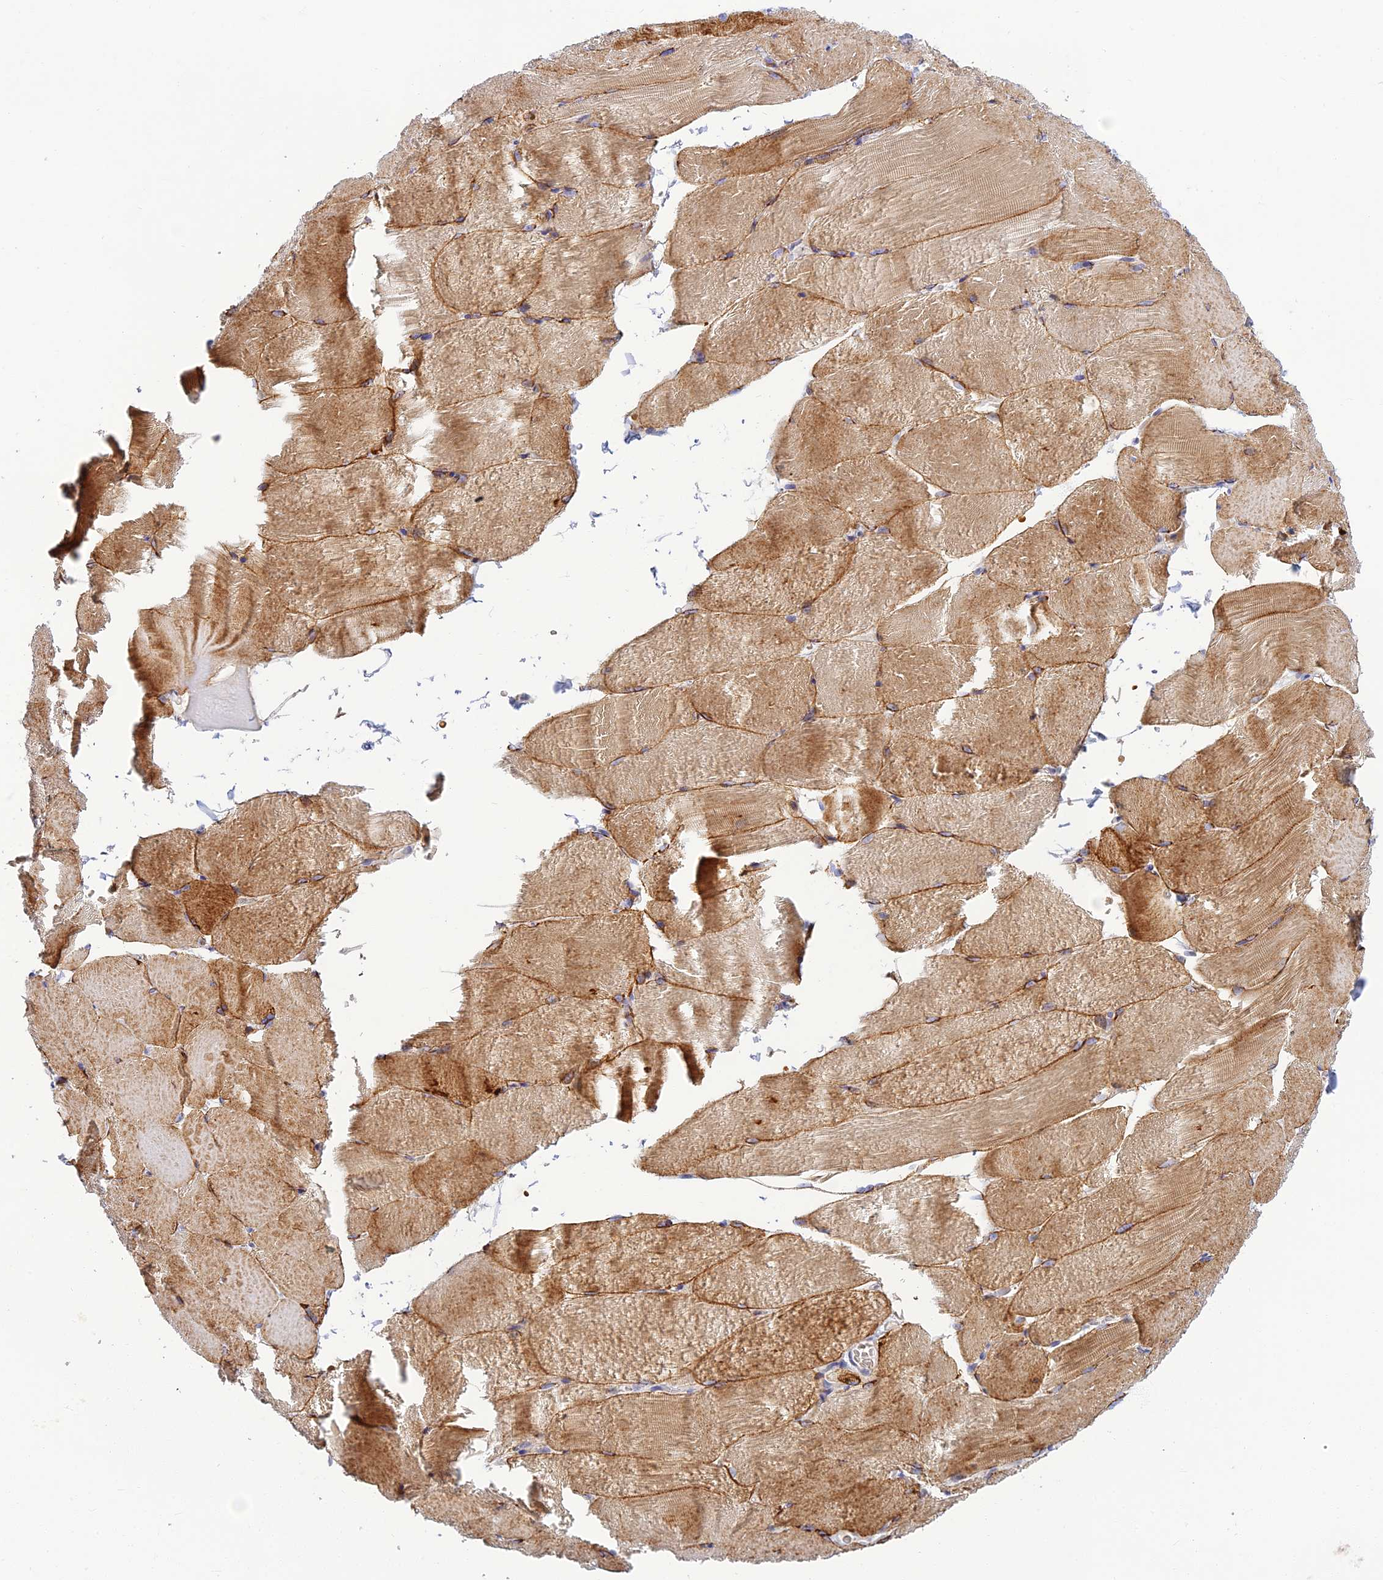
{"staining": {"intensity": "moderate", "quantity": ">75%", "location": "cytoplasmic/membranous"}, "tissue": "skeletal muscle", "cell_type": "Myocytes", "image_type": "normal", "snomed": [{"axis": "morphology", "description": "Normal tissue, NOS"}, {"axis": "topography", "description": "Skeletal muscle"}, {"axis": "topography", "description": "Parathyroid gland"}], "caption": "A photomicrograph showing moderate cytoplasmic/membranous staining in about >75% of myocytes in normal skeletal muscle, as visualized by brown immunohistochemical staining.", "gene": "CLIP4", "patient": {"sex": "female", "age": 37}}